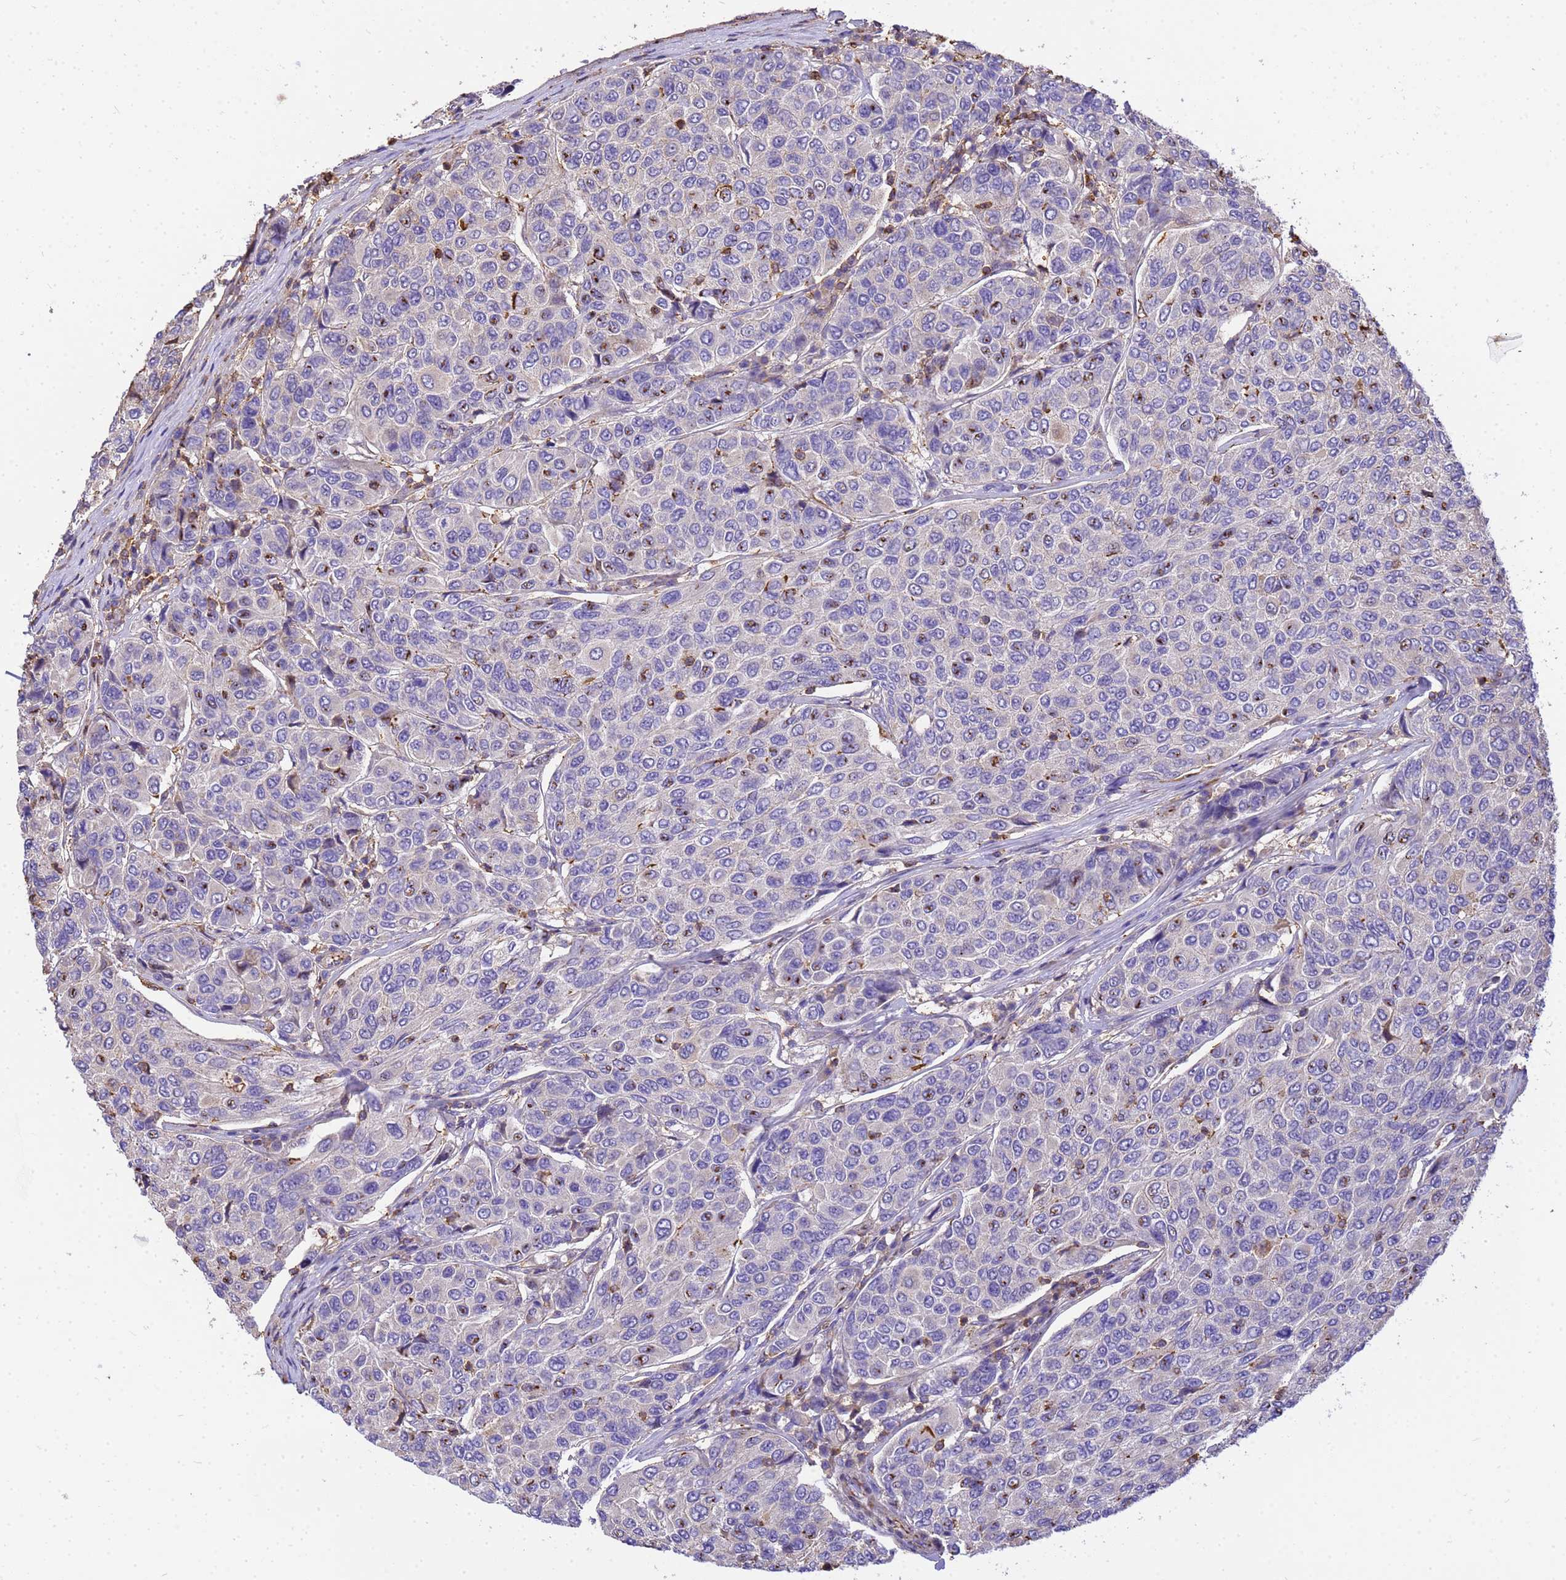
{"staining": {"intensity": "negative", "quantity": "none", "location": "none"}, "tissue": "breast cancer", "cell_type": "Tumor cells", "image_type": "cancer", "snomed": [{"axis": "morphology", "description": "Duct carcinoma"}, {"axis": "topography", "description": "Breast"}], "caption": "Breast infiltrating ductal carcinoma was stained to show a protein in brown. There is no significant expression in tumor cells. (DAB (3,3'-diaminobenzidine) immunohistochemistry (IHC), high magnification).", "gene": "WDR64", "patient": {"sex": "female", "age": 55}}